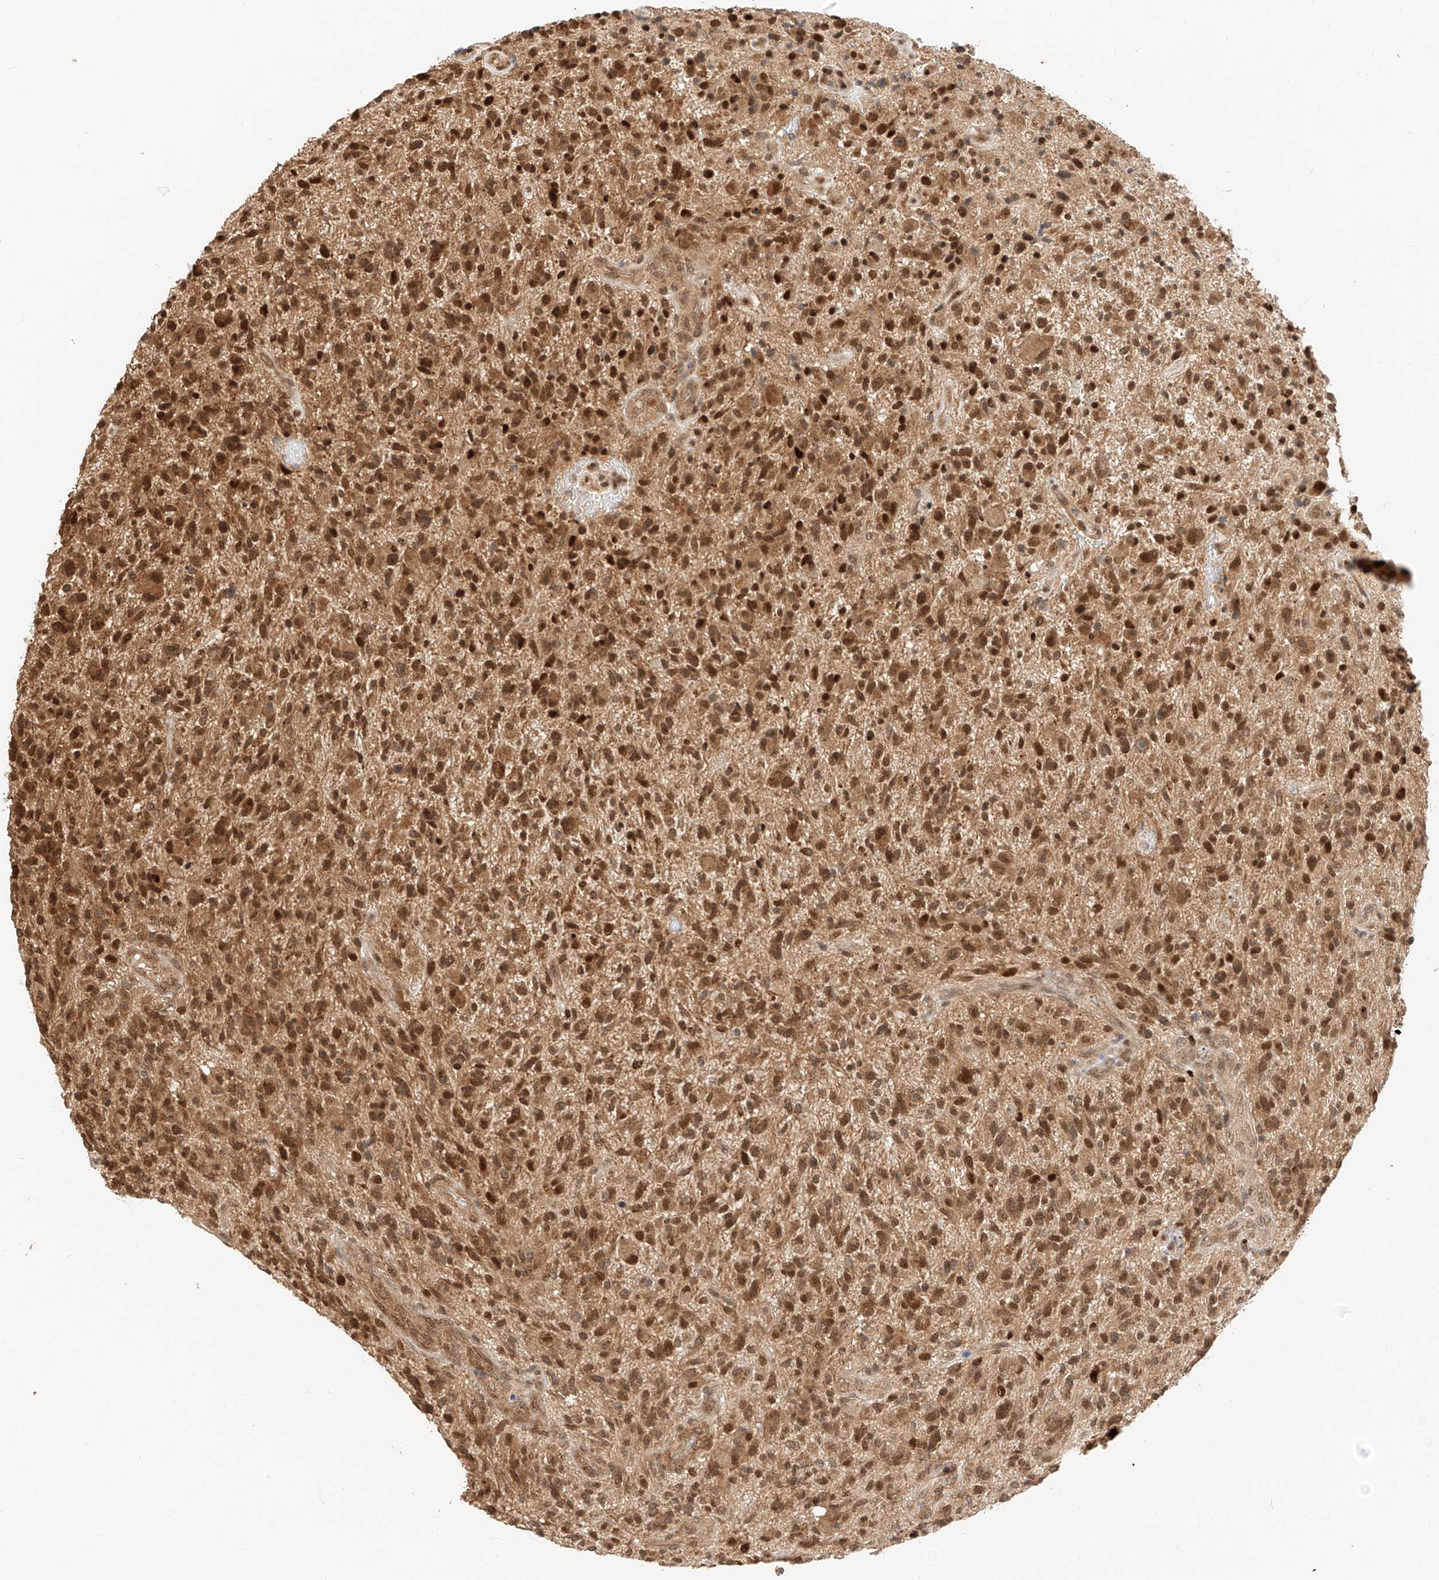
{"staining": {"intensity": "moderate", "quantity": ">75%", "location": "cytoplasmic/membranous,nuclear"}, "tissue": "glioma", "cell_type": "Tumor cells", "image_type": "cancer", "snomed": [{"axis": "morphology", "description": "Glioma, malignant, High grade"}, {"axis": "topography", "description": "Brain"}], "caption": "Tumor cells exhibit moderate cytoplasmic/membranous and nuclear positivity in approximately >75% of cells in glioma.", "gene": "EIF4H", "patient": {"sex": "male", "age": 47}}